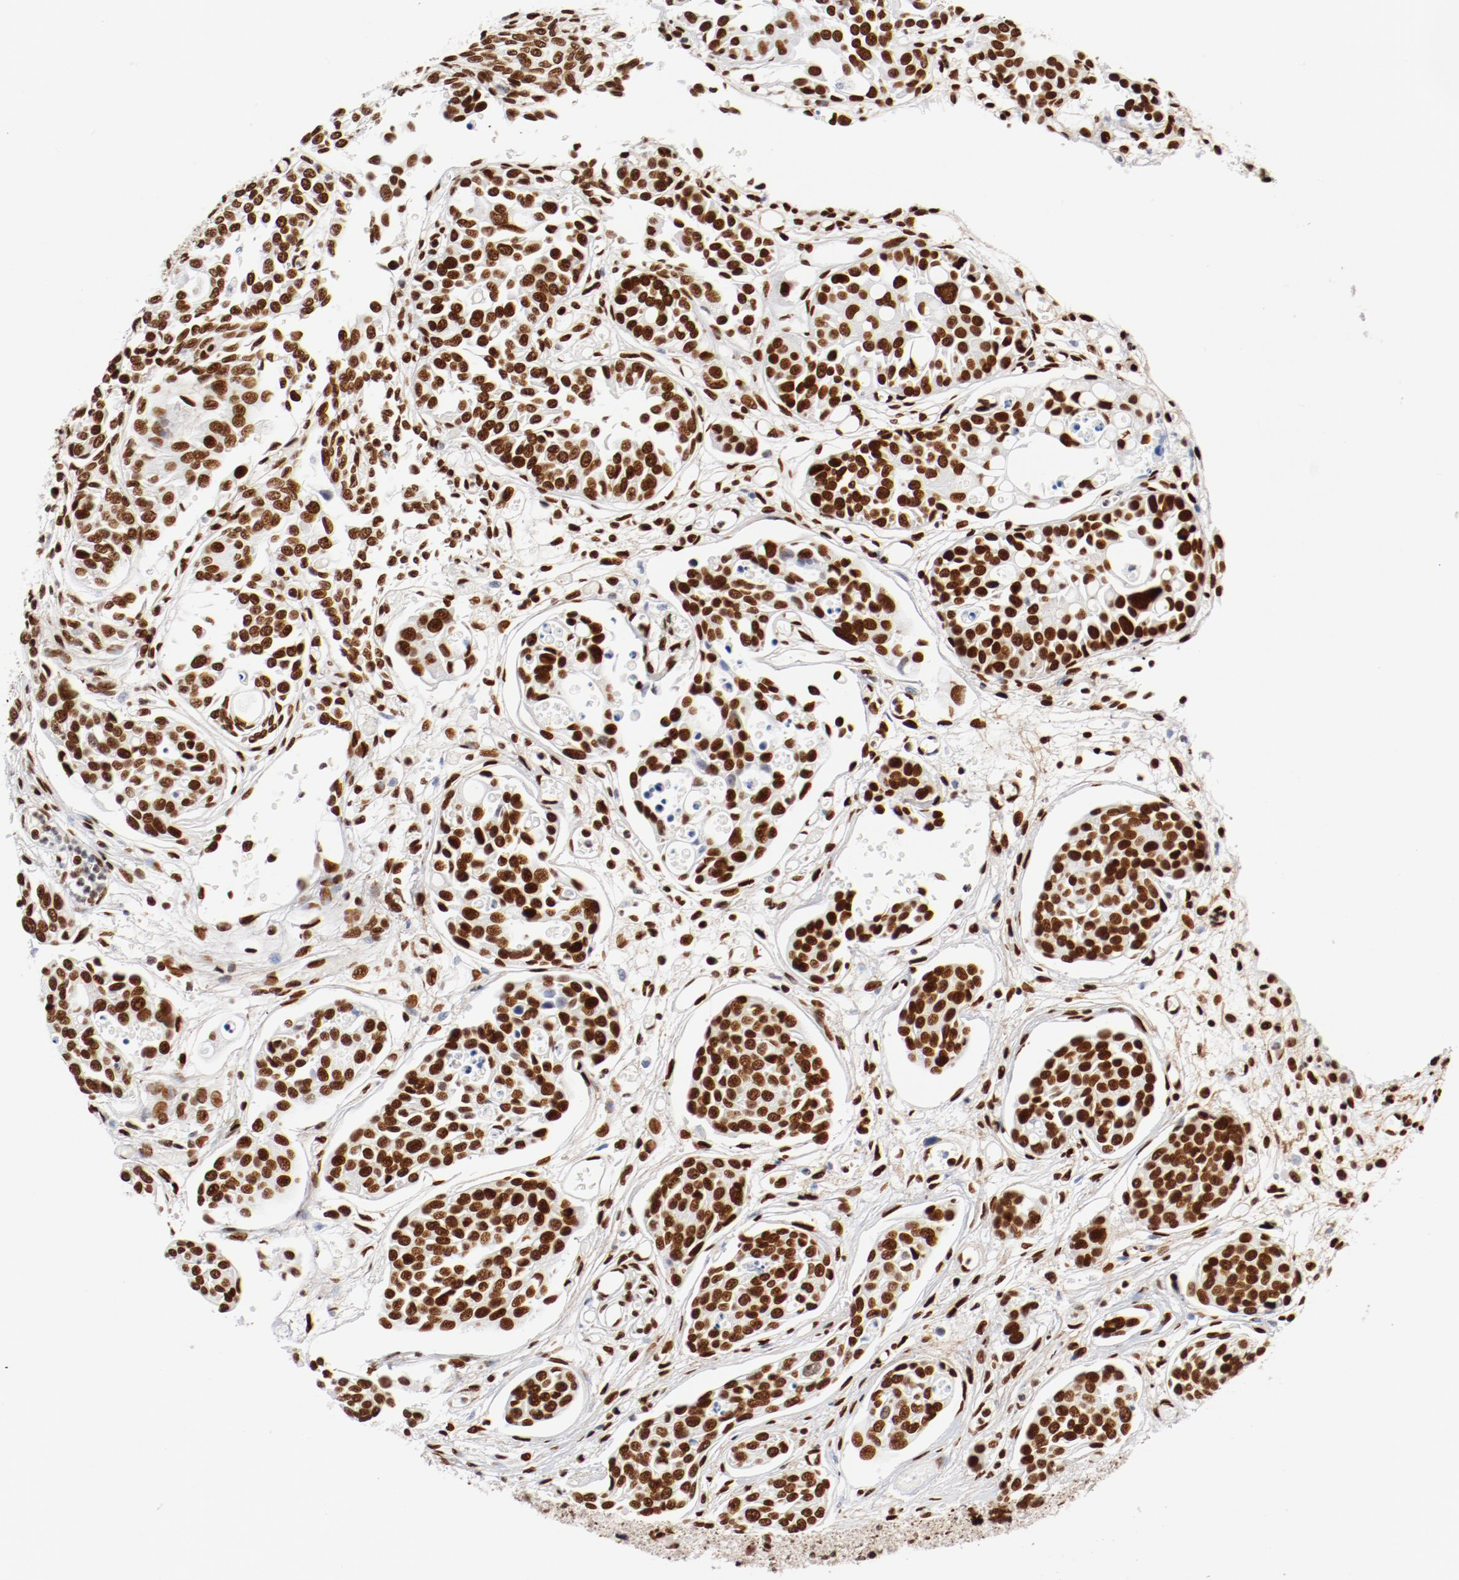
{"staining": {"intensity": "strong", "quantity": ">75%", "location": "nuclear"}, "tissue": "urothelial cancer", "cell_type": "Tumor cells", "image_type": "cancer", "snomed": [{"axis": "morphology", "description": "Urothelial carcinoma, High grade"}, {"axis": "topography", "description": "Urinary bladder"}], "caption": "A brown stain shows strong nuclear positivity of a protein in human urothelial cancer tumor cells.", "gene": "CTBP1", "patient": {"sex": "male", "age": 78}}